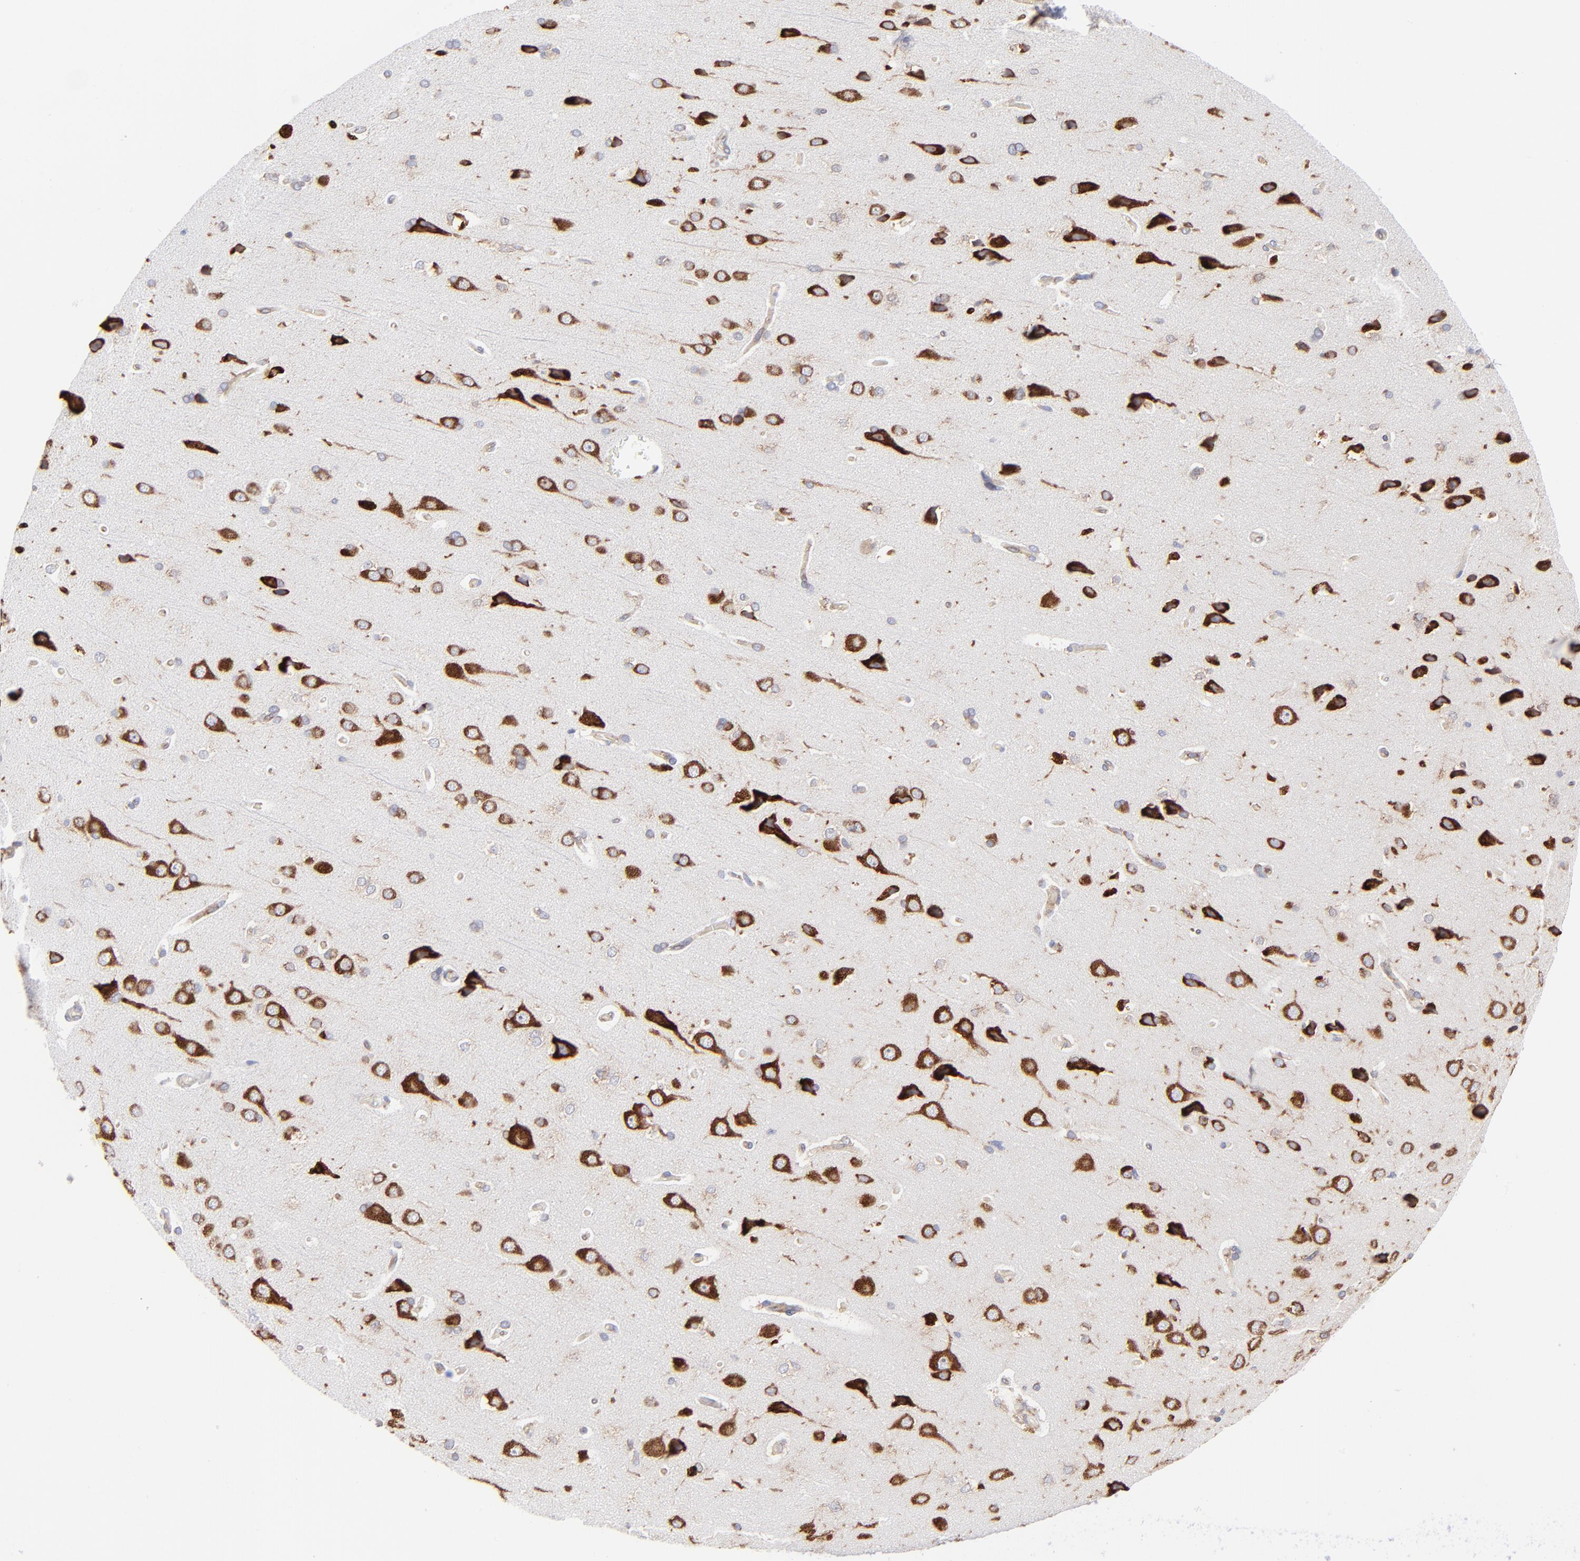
{"staining": {"intensity": "negative", "quantity": "none", "location": "none"}, "tissue": "cerebral cortex", "cell_type": "Endothelial cells", "image_type": "normal", "snomed": [{"axis": "morphology", "description": "Normal tissue, NOS"}, {"axis": "topography", "description": "Cerebral cortex"}], "caption": "This is an immunohistochemistry (IHC) micrograph of unremarkable cerebral cortex. There is no staining in endothelial cells.", "gene": "EIF2AK2", "patient": {"sex": "male", "age": 62}}